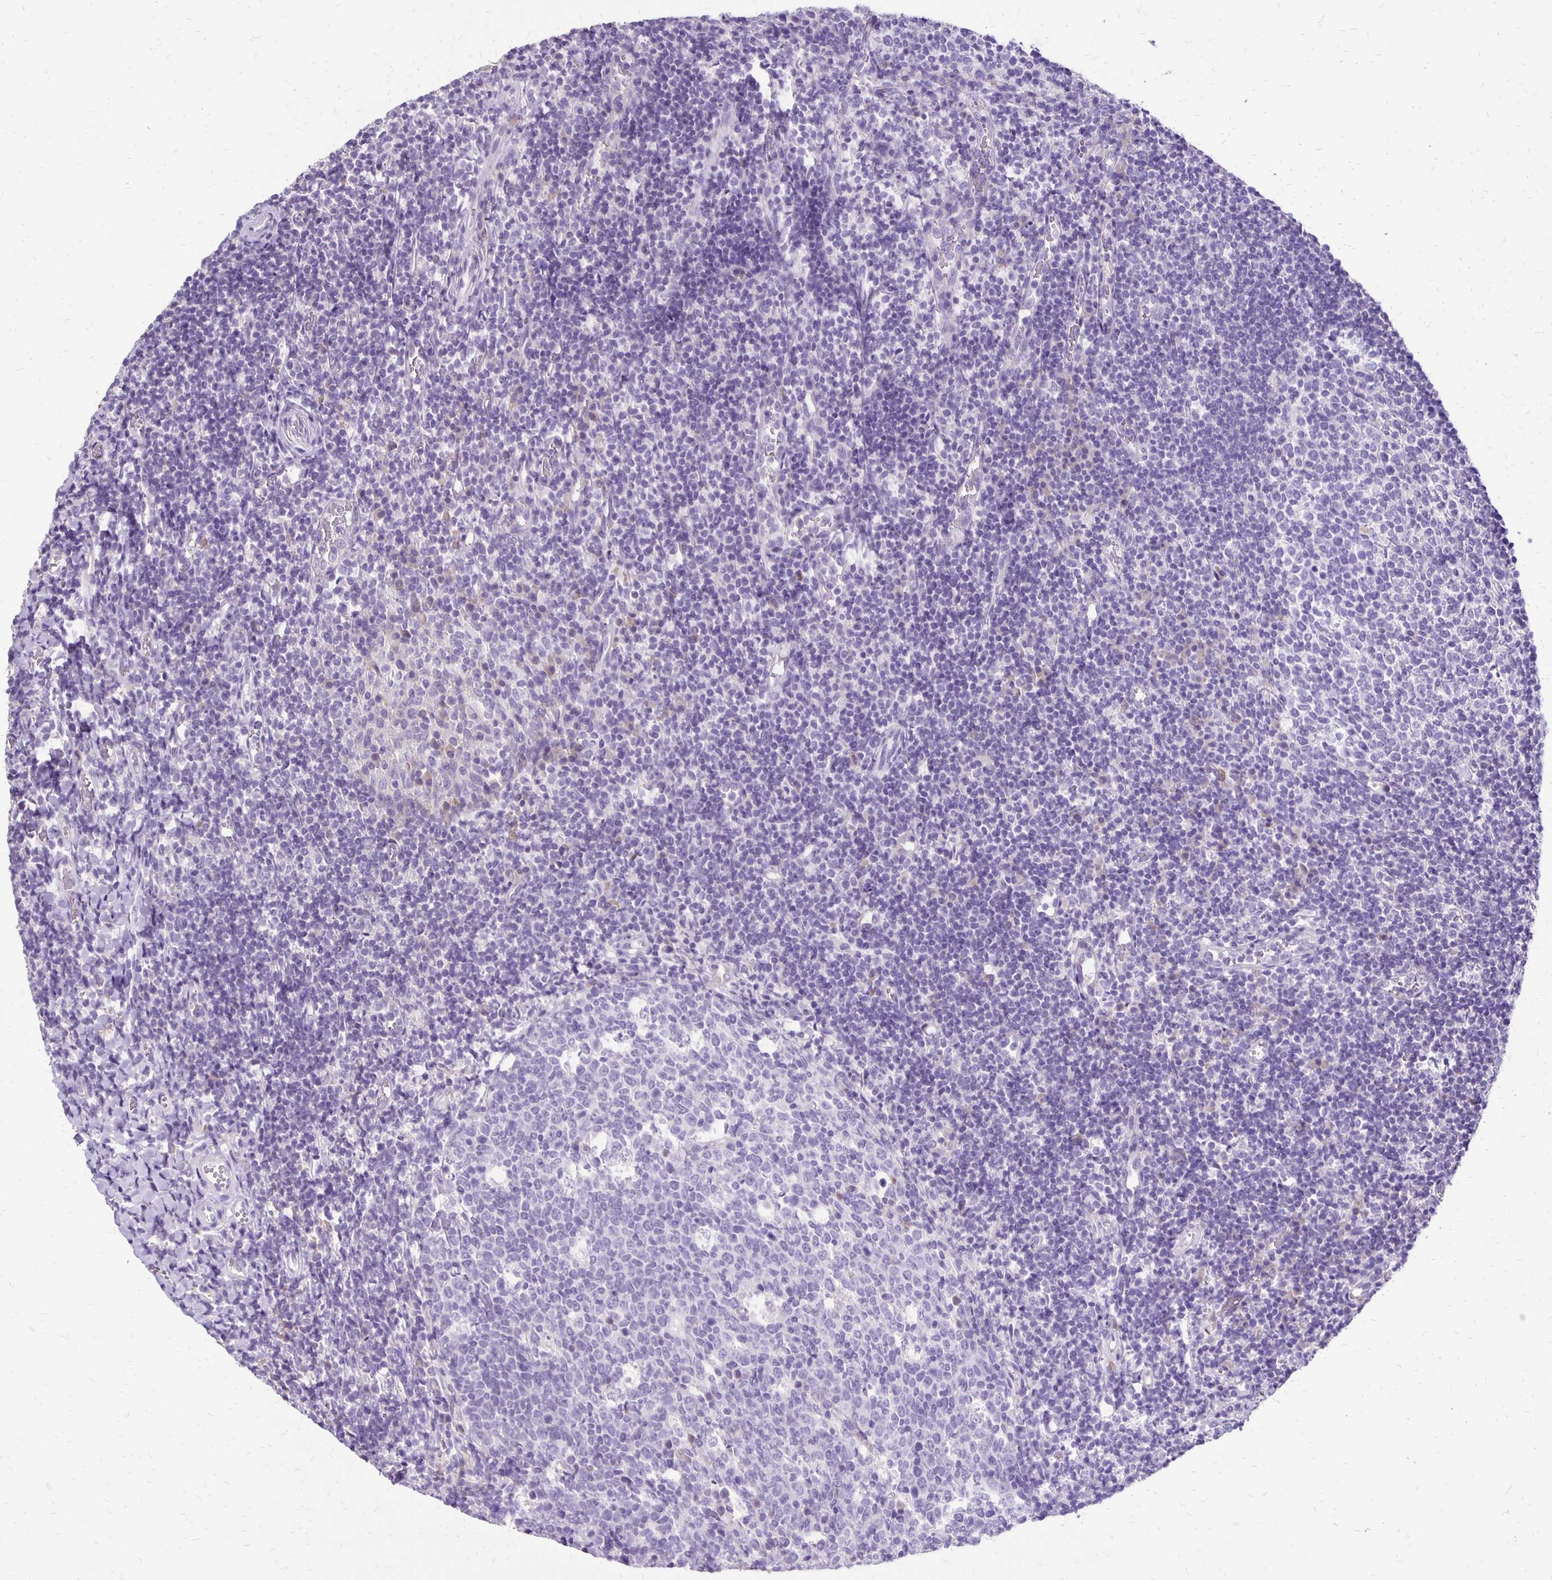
{"staining": {"intensity": "negative", "quantity": "none", "location": "none"}, "tissue": "tonsil", "cell_type": "Germinal center cells", "image_type": "normal", "snomed": [{"axis": "morphology", "description": "Normal tissue, NOS"}, {"axis": "topography", "description": "Tonsil"}], "caption": "A high-resolution micrograph shows IHC staining of benign tonsil, which reveals no significant staining in germinal center cells.", "gene": "ANKRD45", "patient": {"sex": "female", "age": 10}}